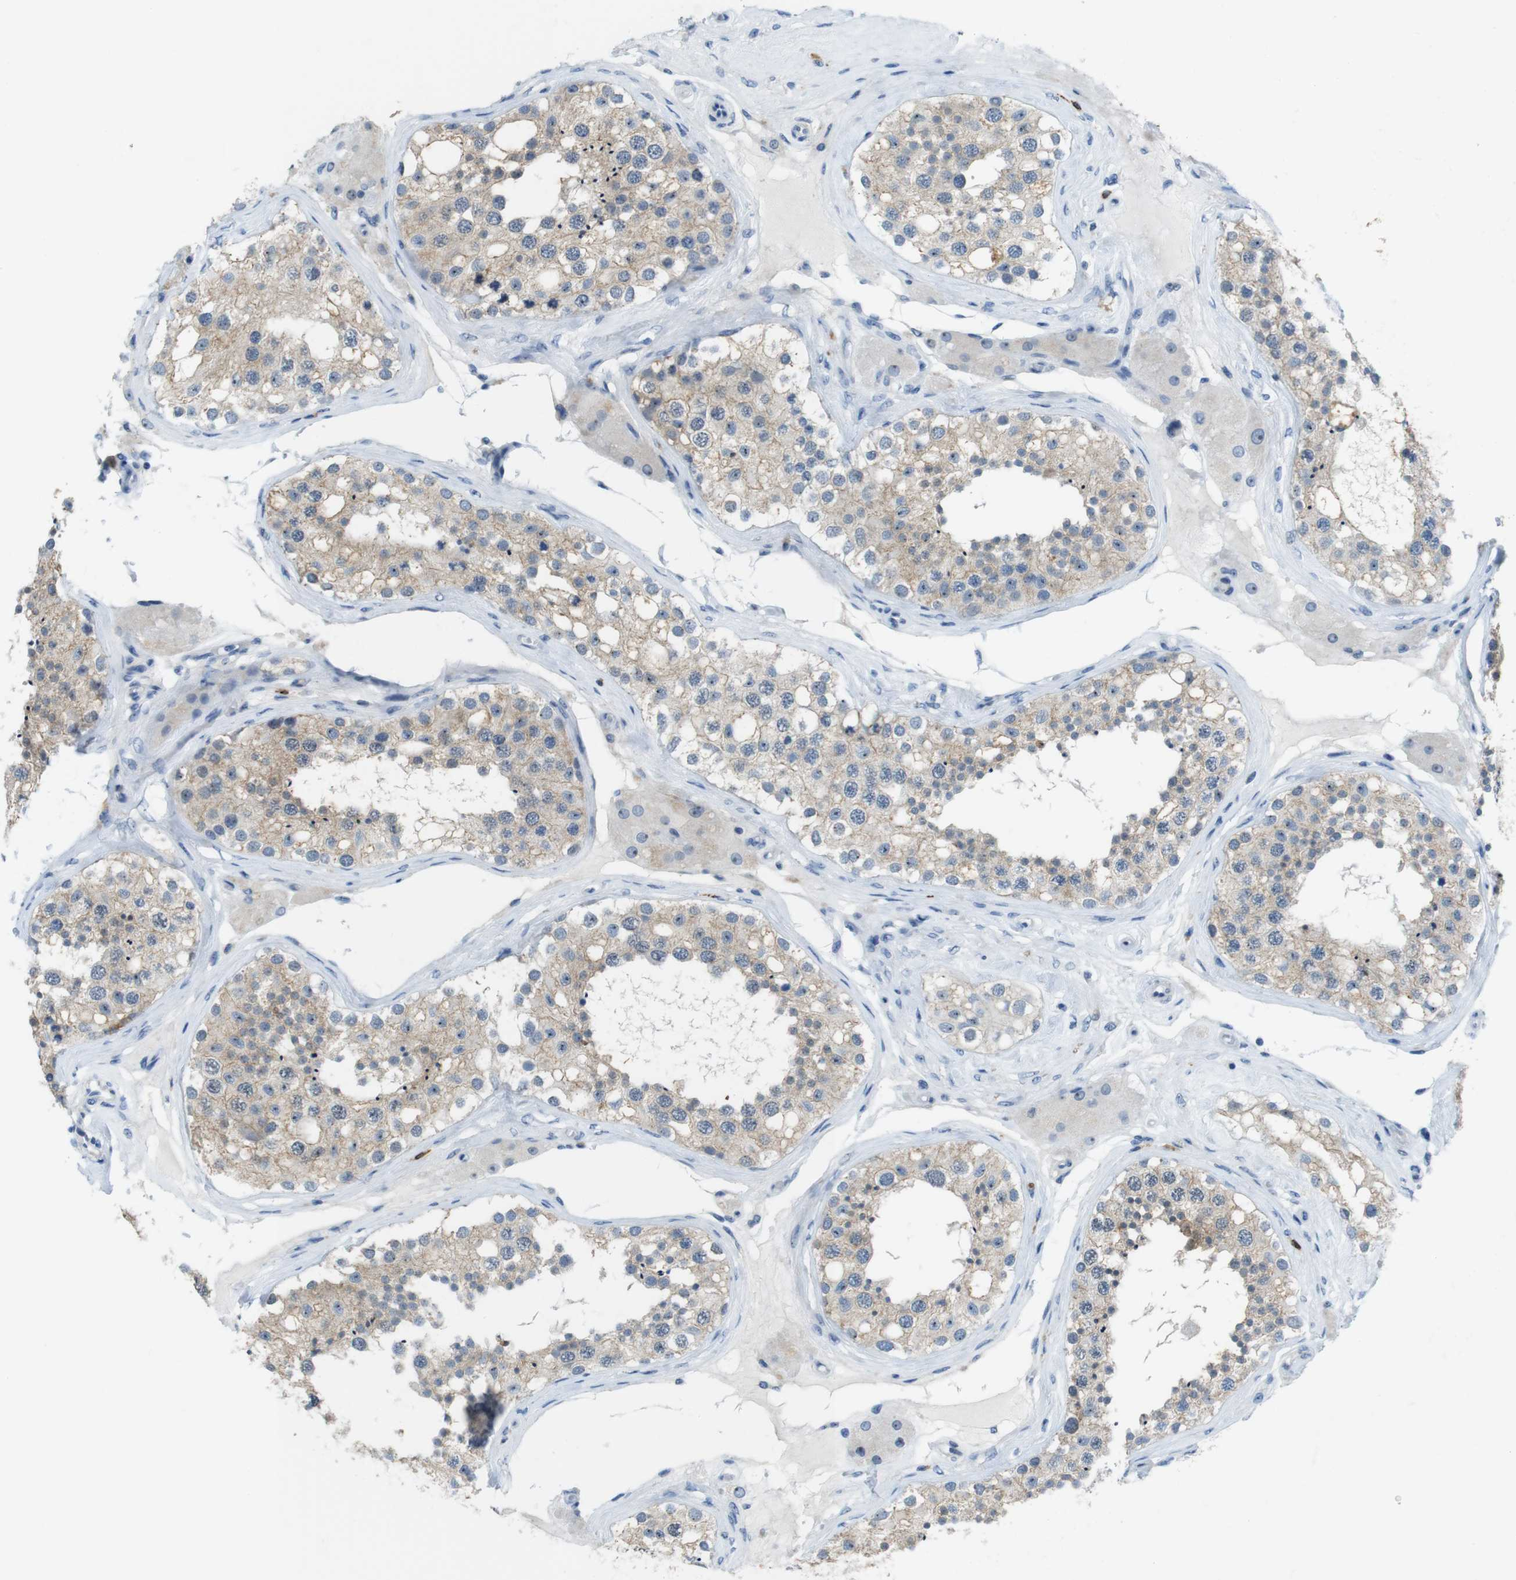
{"staining": {"intensity": "weak", "quantity": ">75%", "location": "cytoplasmic/membranous"}, "tissue": "testis", "cell_type": "Cells in seminiferous ducts", "image_type": "normal", "snomed": [{"axis": "morphology", "description": "Normal tissue, NOS"}, {"axis": "topography", "description": "Testis"}], "caption": "Immunohistochemistry (IHC) staining of normal testis, which demonstrates low levels of weak cytoplasmic/membranous staining in approximately >75% of cells in seminiferous ducts indicating weak cytoplasmic/membranous protein staining. The staining was performed using DAB (3,3'-diaminobenzidine) (brown) for protein detection and nuclei were counterstained in hematoxylin (blue).", "gene": "TJP3", "patient": {"sex": "male", "age": 68}}